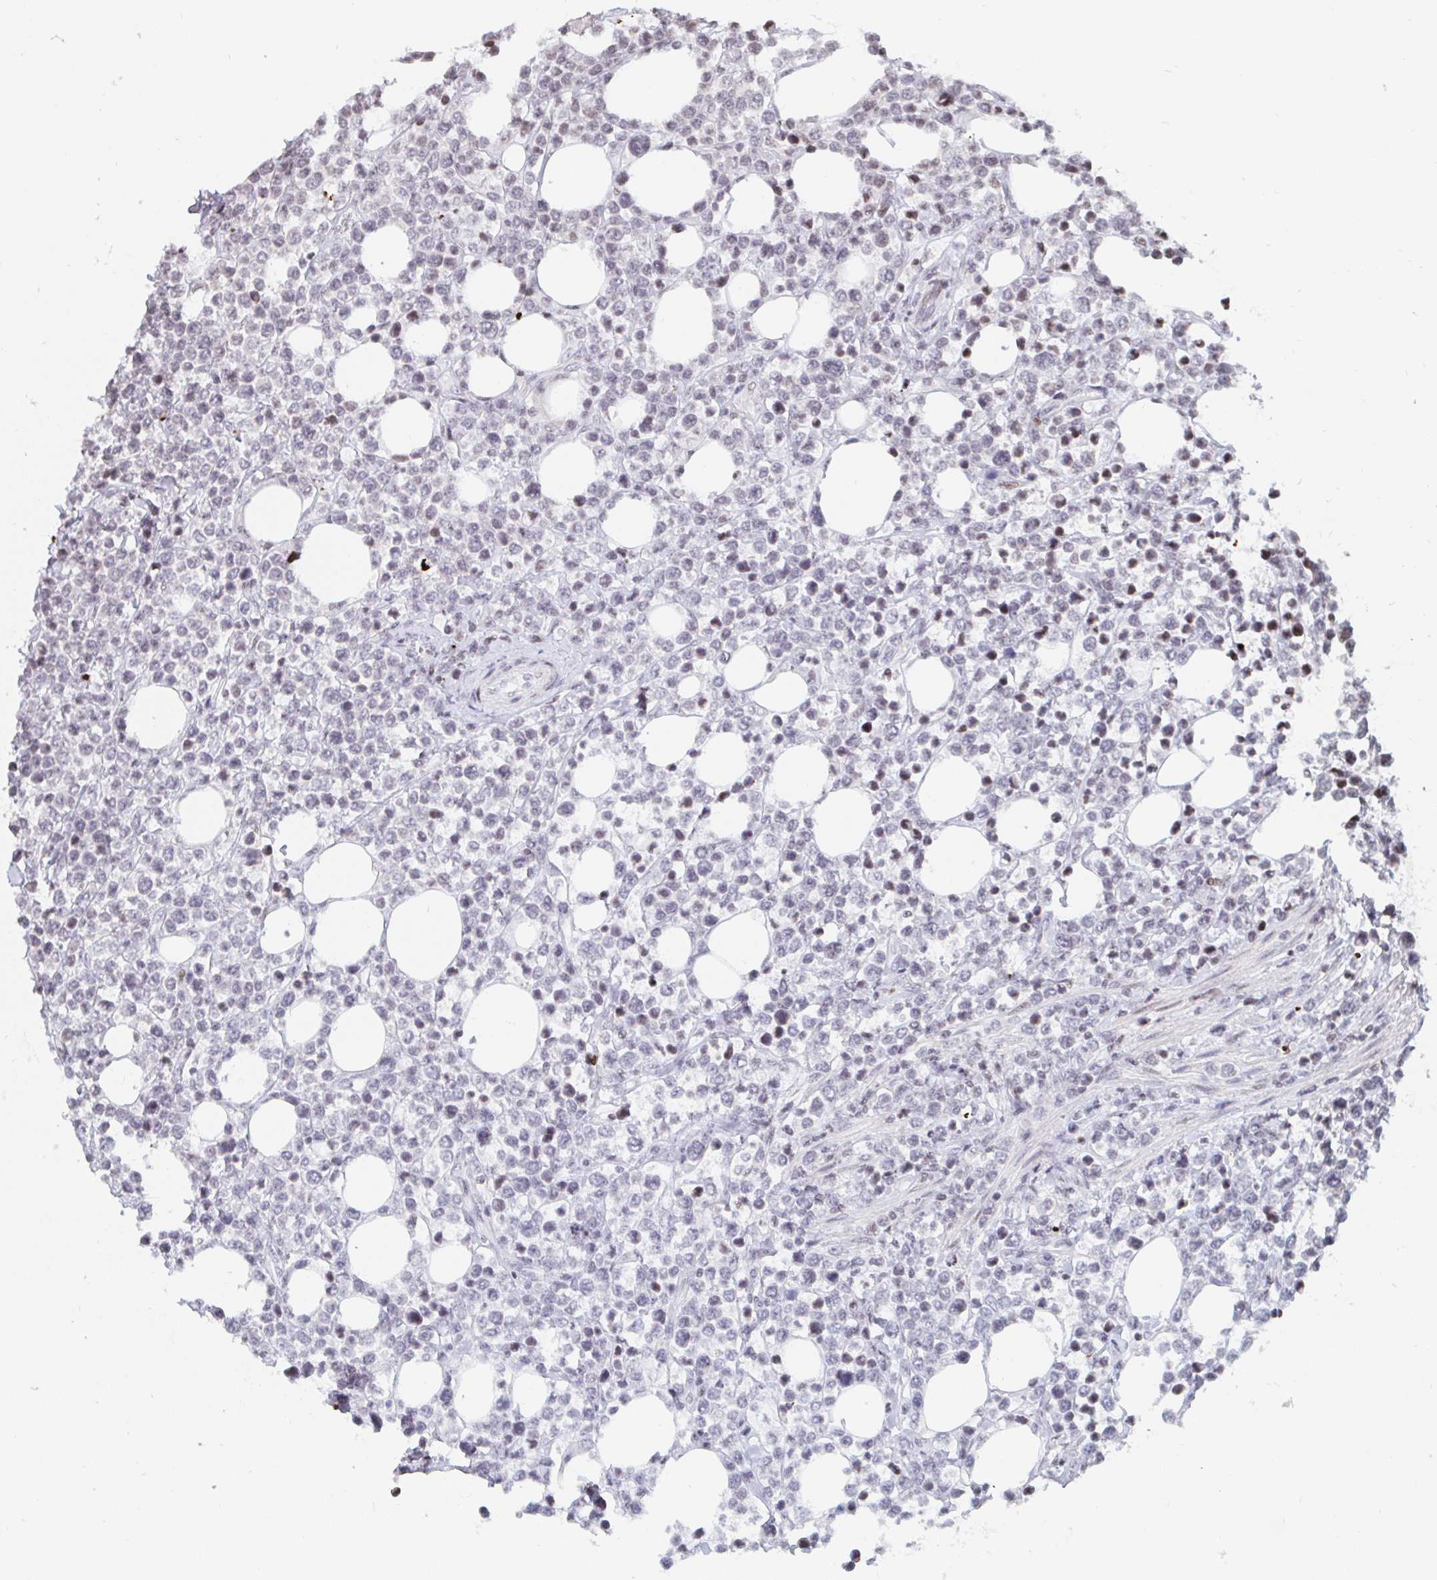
{"staining": {"intensity": "negative", "quantity": "none", "location": "none"}, "tissue": "lymphoma", "cell_type": "Tumor cells", "image_type": "cancer", "snomed": [{"axis": "morphology", "description": "Malignant lymphoma, non-Hodgkin's type, High grade"}, {"axis": "topography", "description": "Soft tissue"}], "caption": "A photomicrograph of human malignant lymphoma, non-Hodgkin's type (high-grade) is negative for staining in tumor cells. (Stains: DAB (3,3'-diaminobenzidine) immunohistochemistry (IHC) with hematoxylin counter stain, Microscopy: brightfield microscopy at high magnification).", "gene": "HOXC10", "patient": {"sex": "female", "age": 56}}